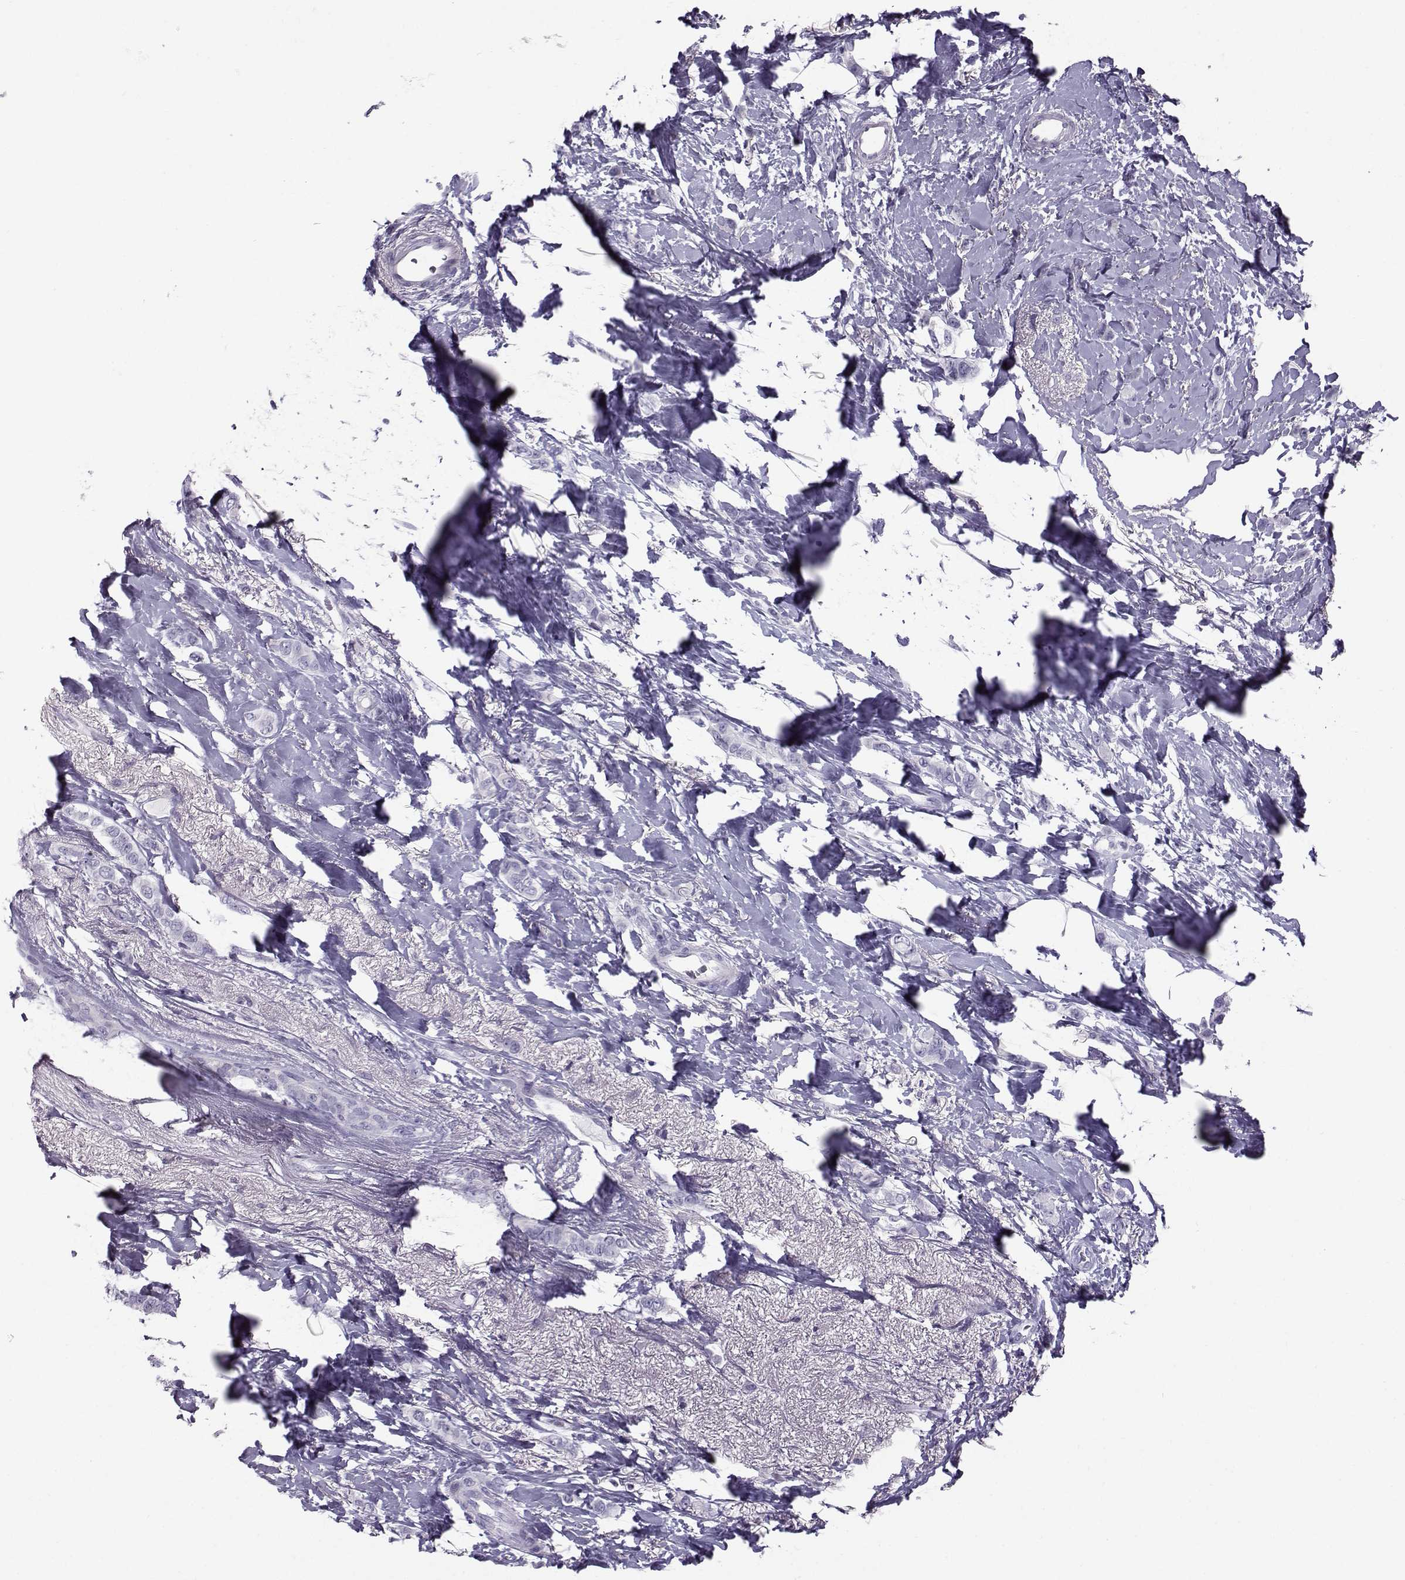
{"staining": {"intensity": "negative", "quantity": "none", "location": "none"}, "tissue": "breast cancer", "cell_type": "Tumor cells", "image_type": "cancer", "snomed": [{"axis": "morphology", "description": "Lobular carcinoma"}, {"axis": "topography", "description": "Breast"}], "caption": "The image reveals no staining of tumor cells in breast cancer. Brightfield microscopy of immunohistochemistry (IHC) stained with DAB (3,3'-diaminobenzidine) (brown) and hematoxylin (blue), captured at high magnification.", "gene": "DMRT3", "patient": {"sex": "female", "age": 66}}